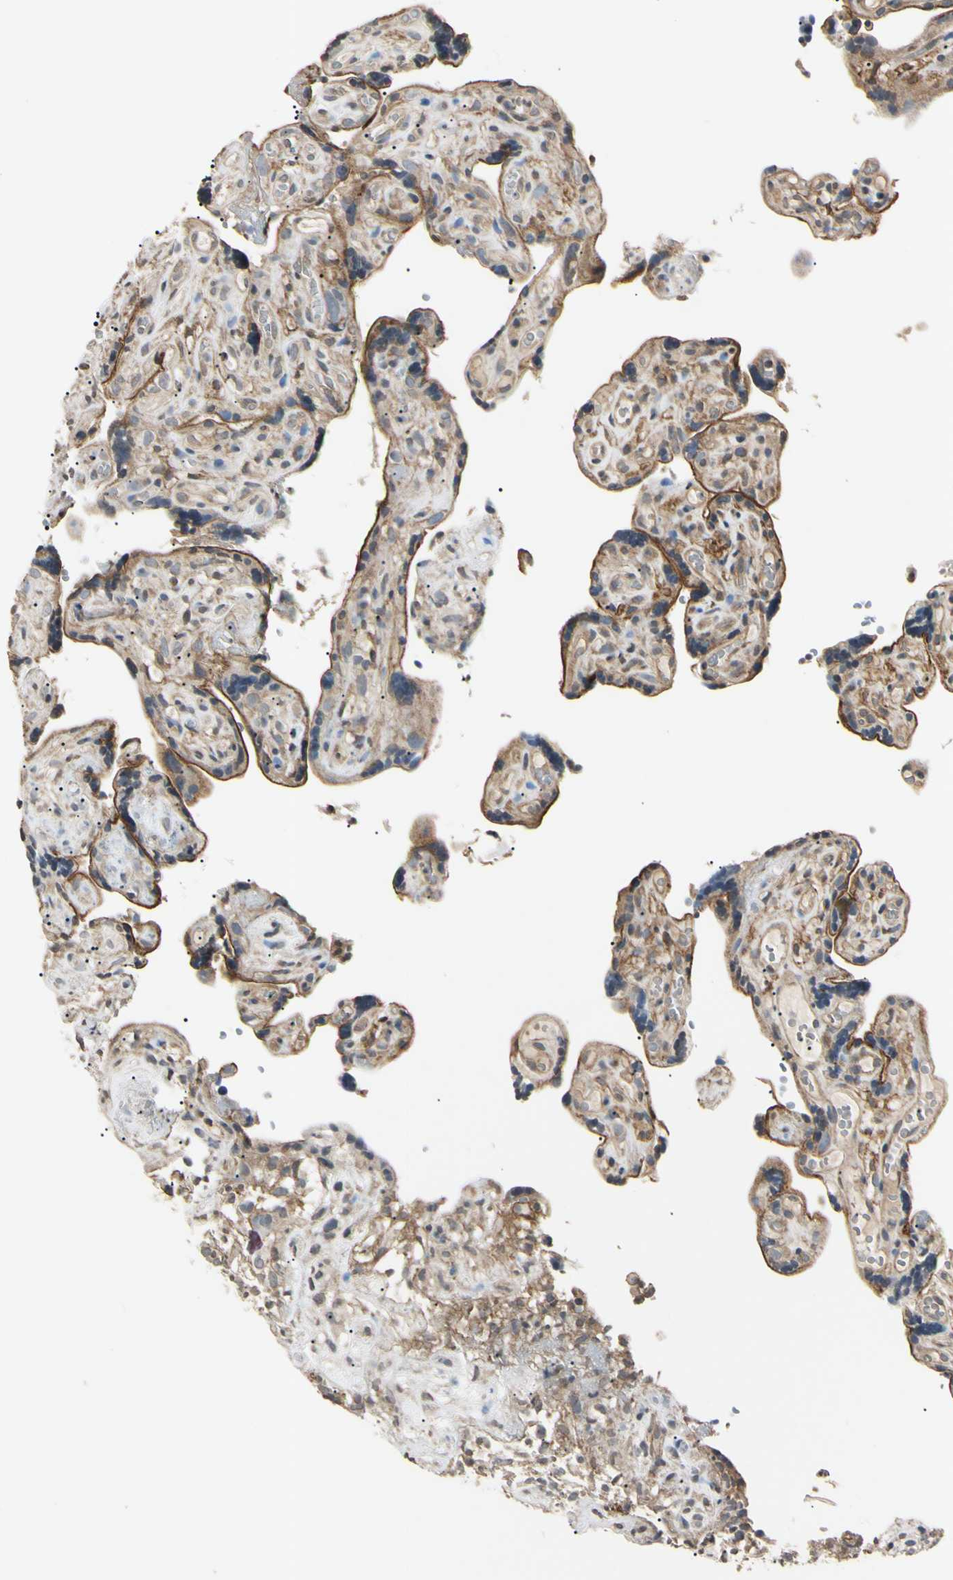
{"staining": {"intensity": "weak", "quantity": "<25%", "location": "cytoplasmic/membranous"}, "tissue": "placenta", "cell_type": "Decidual cells", "image_type": "normal", "snomed": [{"axis": "morphology", "description": "Normal tissue, NOS"}, {"axis": "topography", "description": "Placenta"}], "caption": "Protein analysis of normal placenta displays no significant expression in decidual cells.", "gene": "EPN1", "patient": {"sex": "female", "age": 30}}